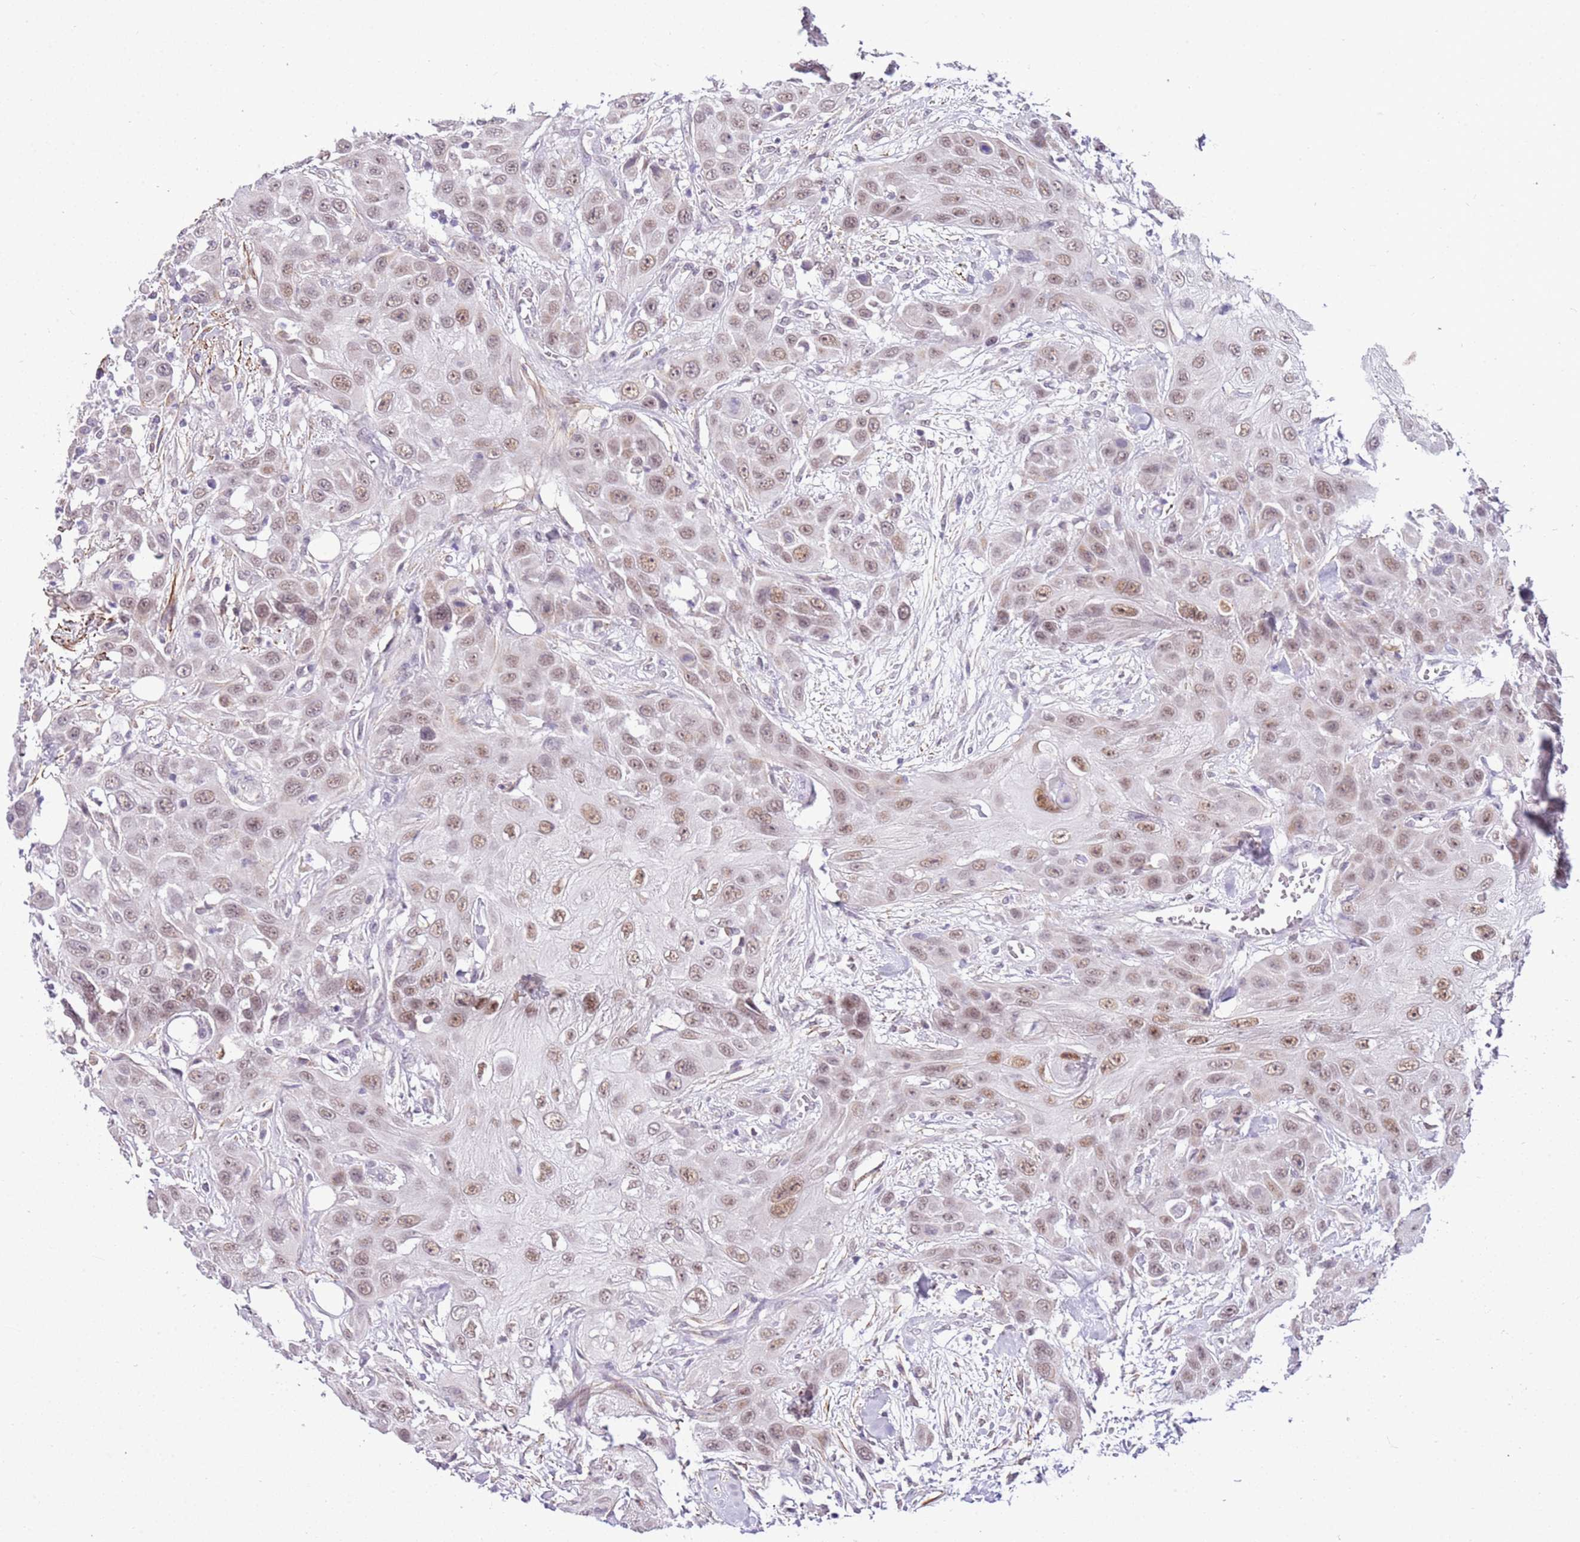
{"staining": {"intensity": "weak", "quantity": ">75%", "location": "nuclear"}, "tissue": "head and neck cancer", "cell_type": "Tumor cells", "image_type": "cancer", "snomed": [{"axis": "morphology", "description": "Squamous cell carcinoma, NOS"}, {"axis": "topography", "description": "Head-Neck"}], "caption": "DAB immunohistochemical staining of squamous cell carcinoma (head and neck) reveals weak nuclear protein positivity in approximately >75% of tumor cells.", "gene": "SMIM4", "patient": {"sex": "male", "age": 81}}